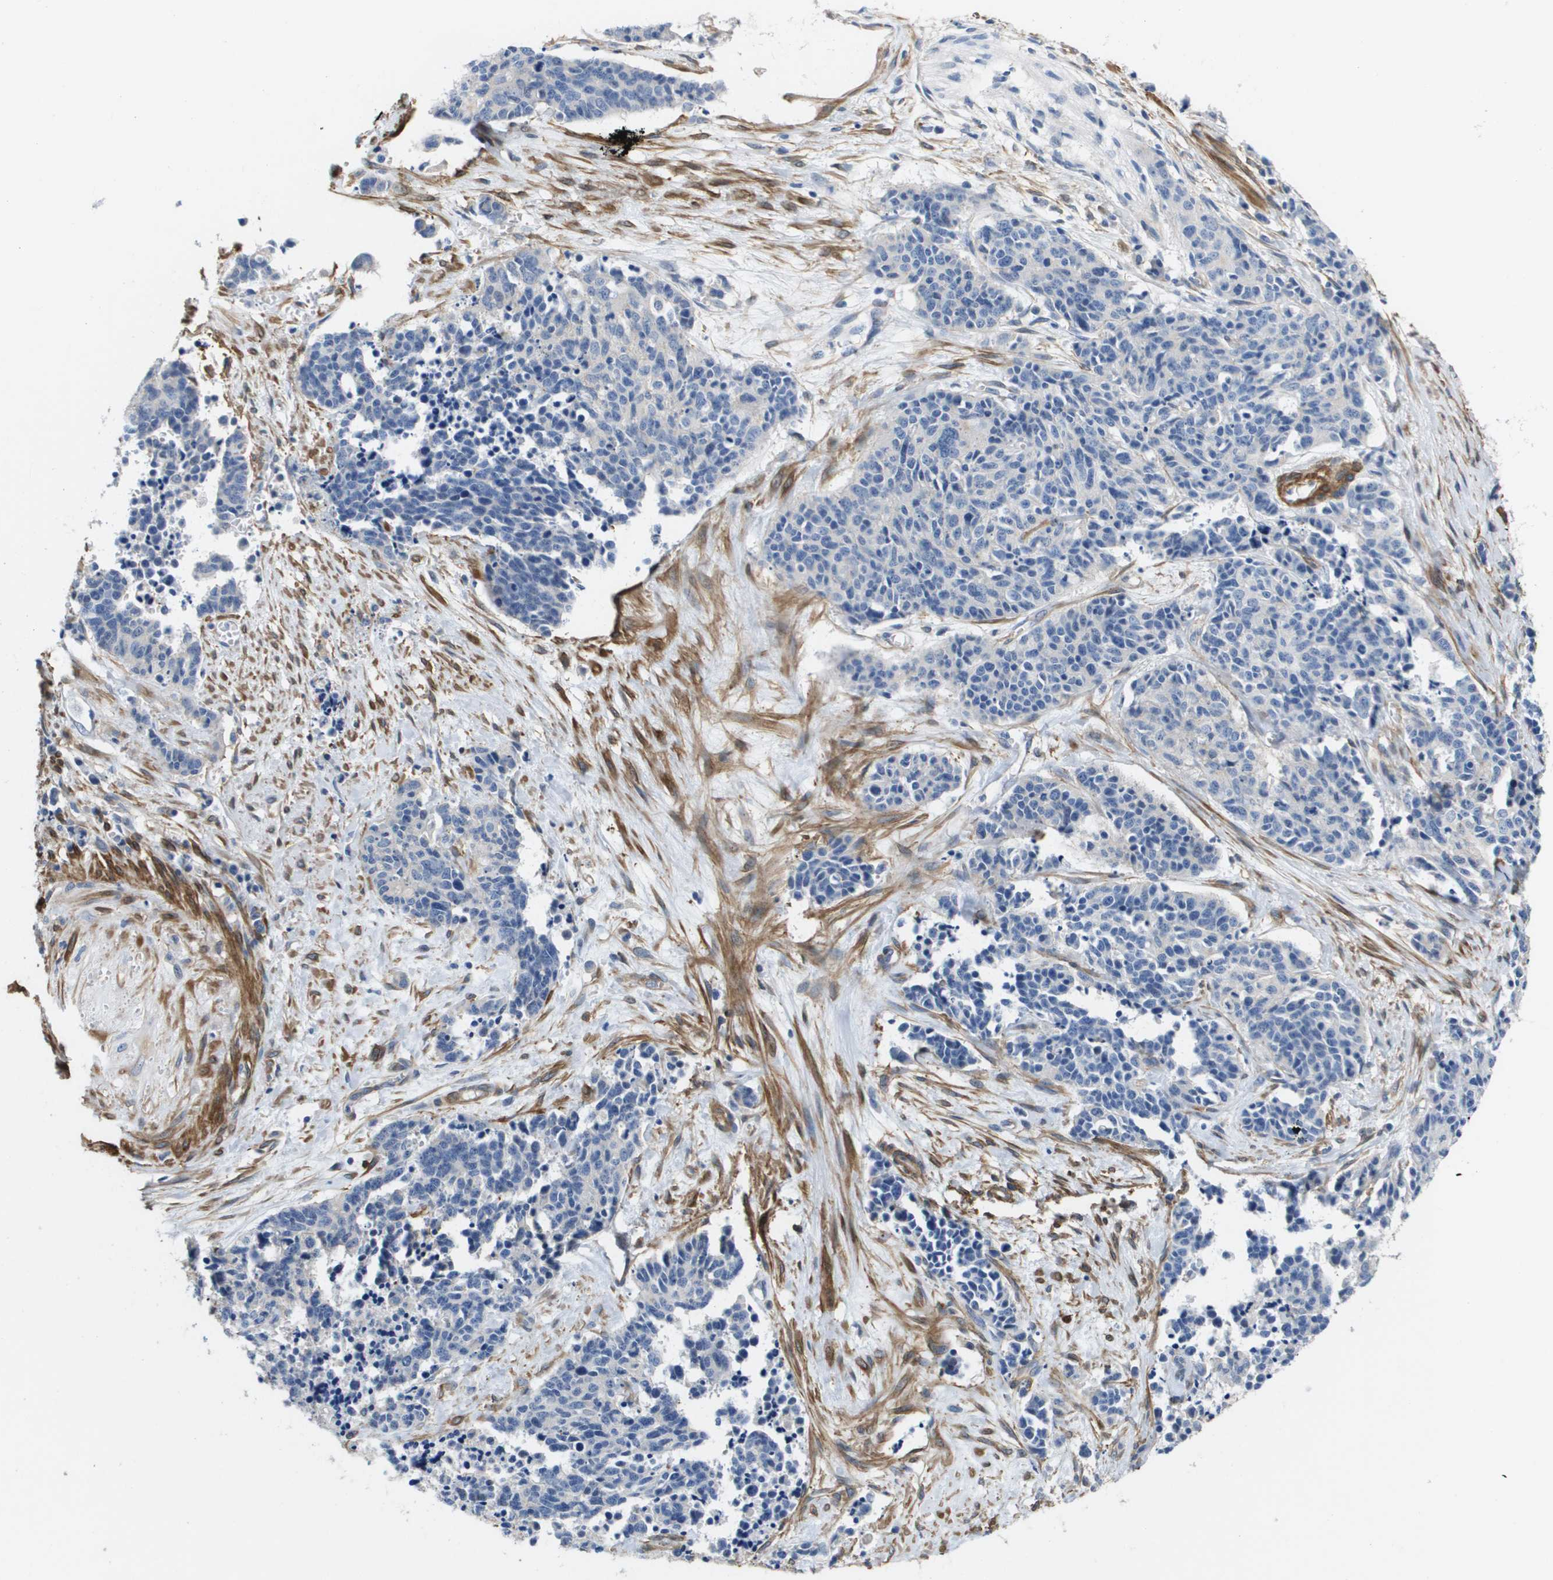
{"staining": {"intensity": "negative", "quantity": "none", "location": "none"}, "tissue": "cervical cancer", "cell_type": "Tumor cells", "image_type": "cancer", "snomed": [{"axis": "morphology", "description": "Squamous cell carcinoma, NOS"}, {"axis": "topography", "description": "Cervix"}], "caption": "Cervical squamous cell carcinoma stained for a protein using immunohistochemistry exhibits no positivity tumor cells.", "gene": "LPP", "patient": {"sex": "female", "age": 35}}